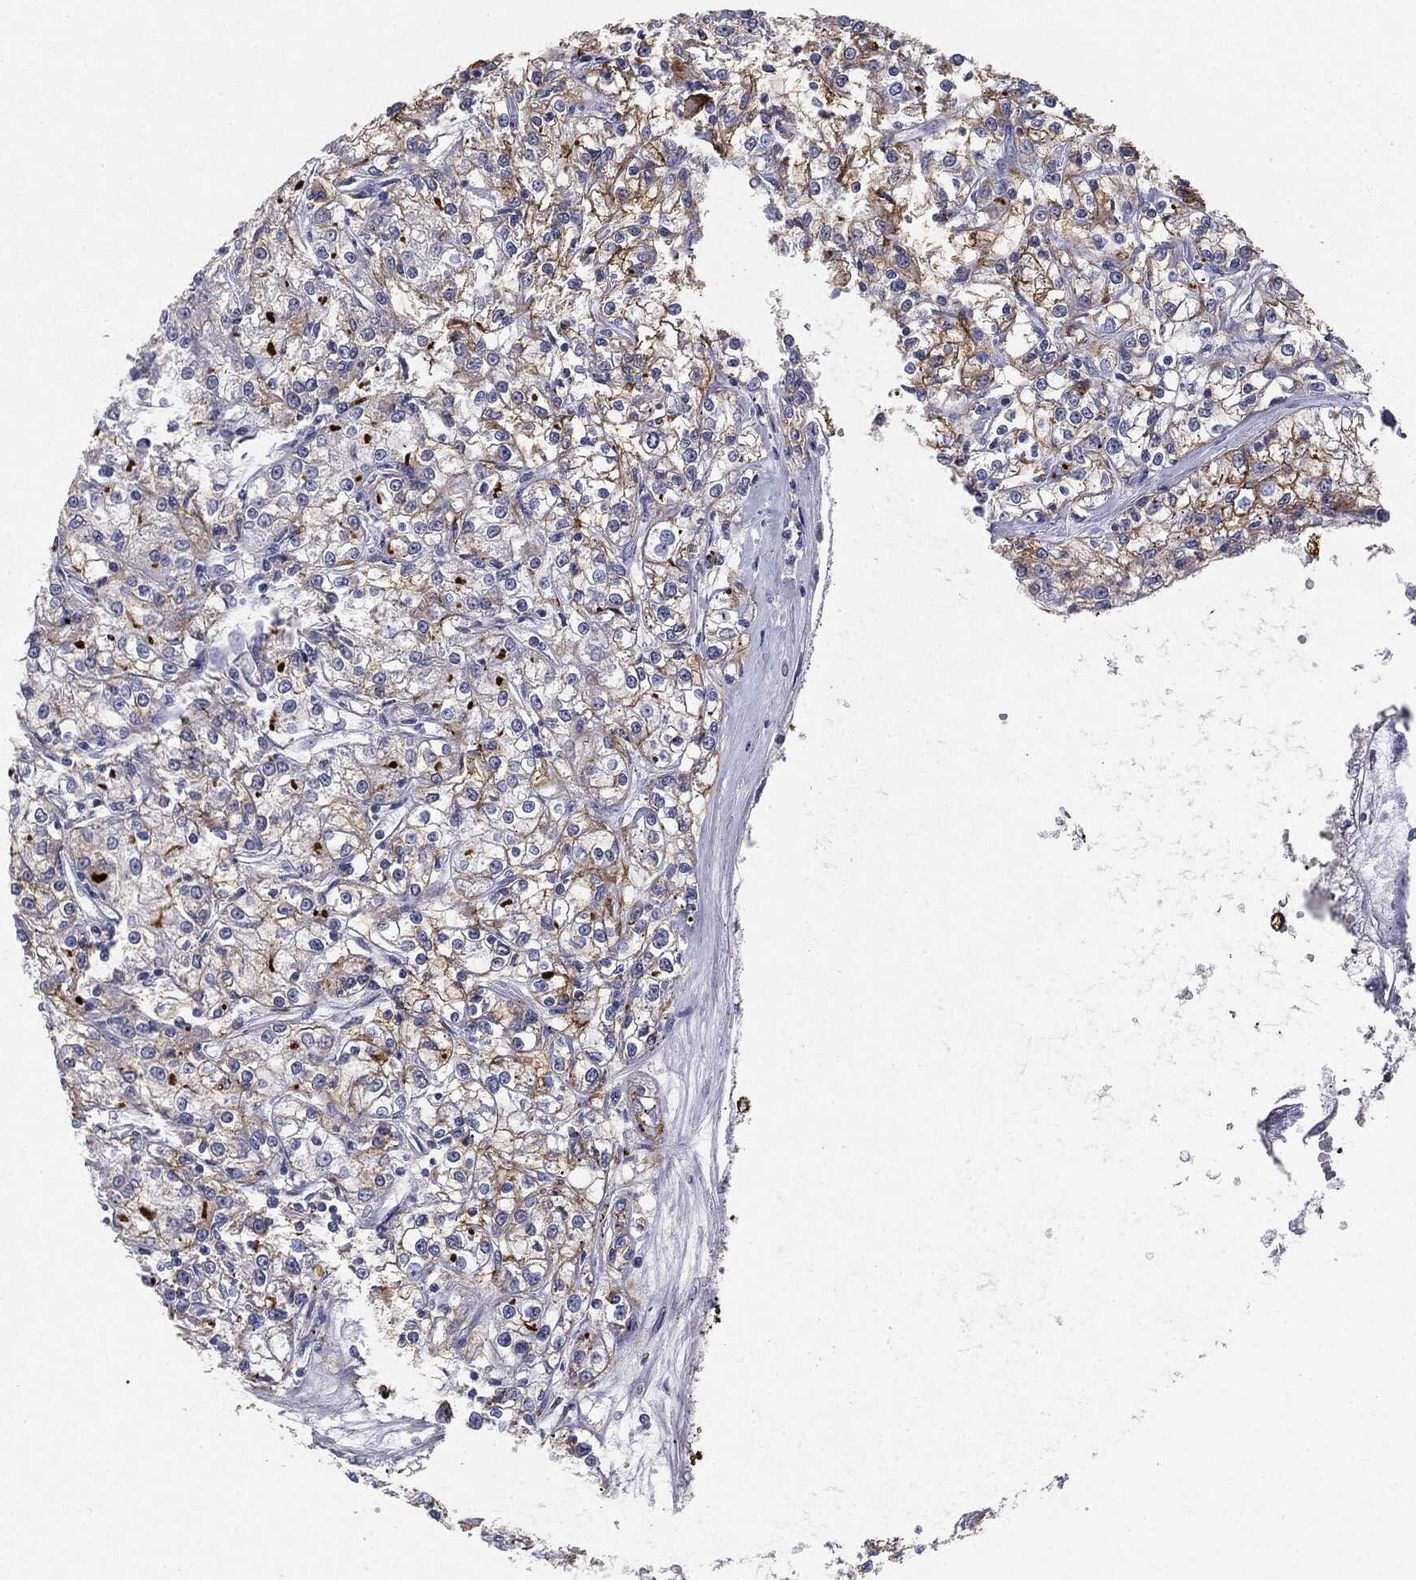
{"staining": {"intensity": "weak", "quantity": "25%-75%", "location": "cytoplasmic/membranous"}, "tissue": "renal cancer", "cell_type": "Tumor cells", "image_type": "cancer", "snomed": [{"axis": "morphology", "description": "Adenocarcinoma, NOS"}, {"axis": "topography", "description": "Kidney"}], "caption": "Human renal adenocarcinoma stained with a protein marker reveals weak staining in tumor cells.", "gene": "MUC1", "patient": {"sex": "female", "age": 59}}